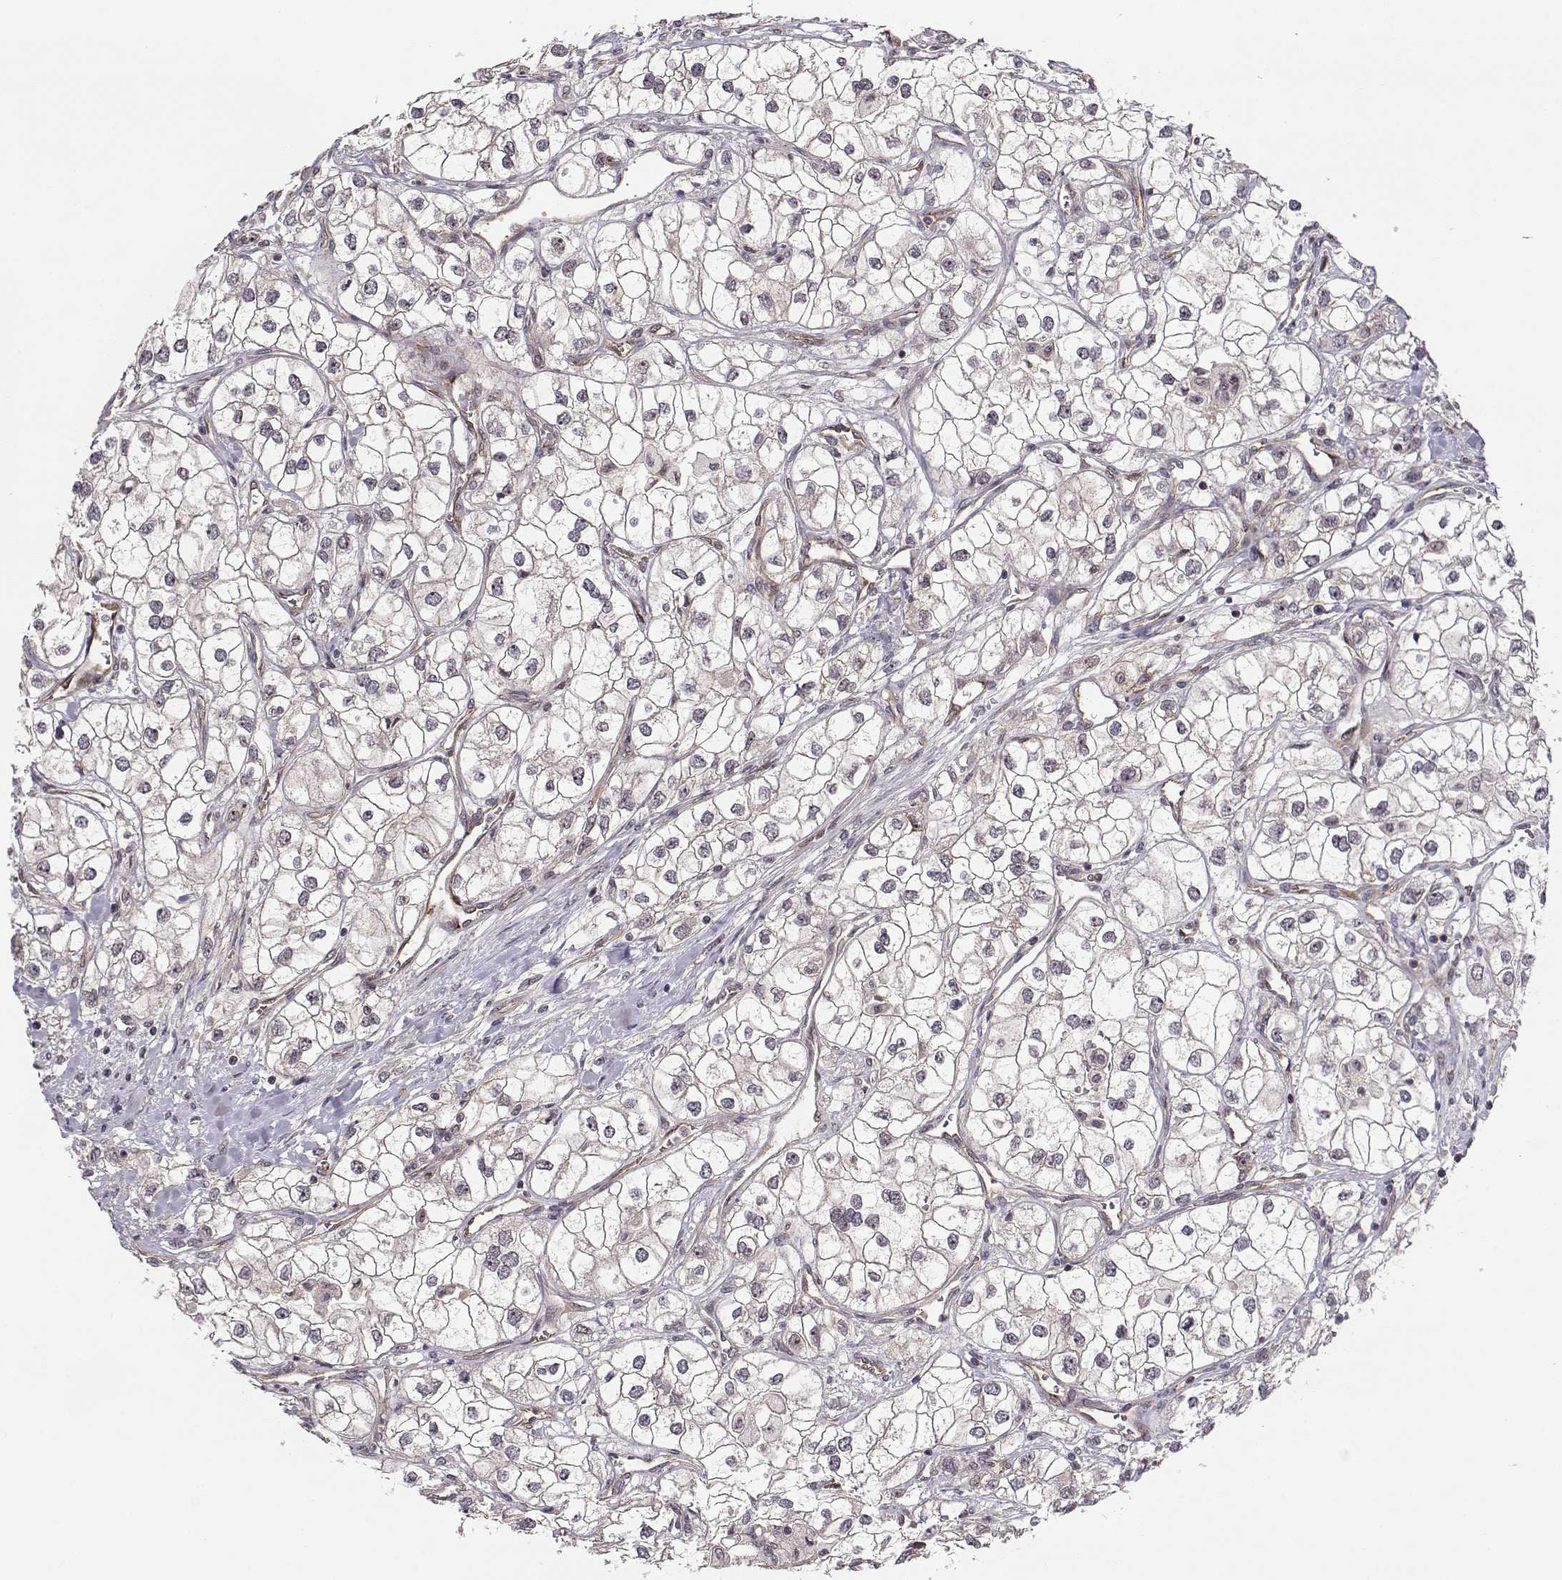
{"staining": {"intensity": "negative", "quantity": "none", "location": "none"}, "tissue": "renal cancer", "cell_type": "Tumor cells", "image_type": "cancer", "snomed": [{"axis": "morphology", "description": "Adenocarcinoma, NOS"}, {"axis": "topography", "description": "Kidney"}], "caption": "Immunohistochemistry (IHC) of renal adenocarcinoma displays no positivity in tumor cells.", "gene": "CIR1", "patient": {"sex": "male", "age": 59}}